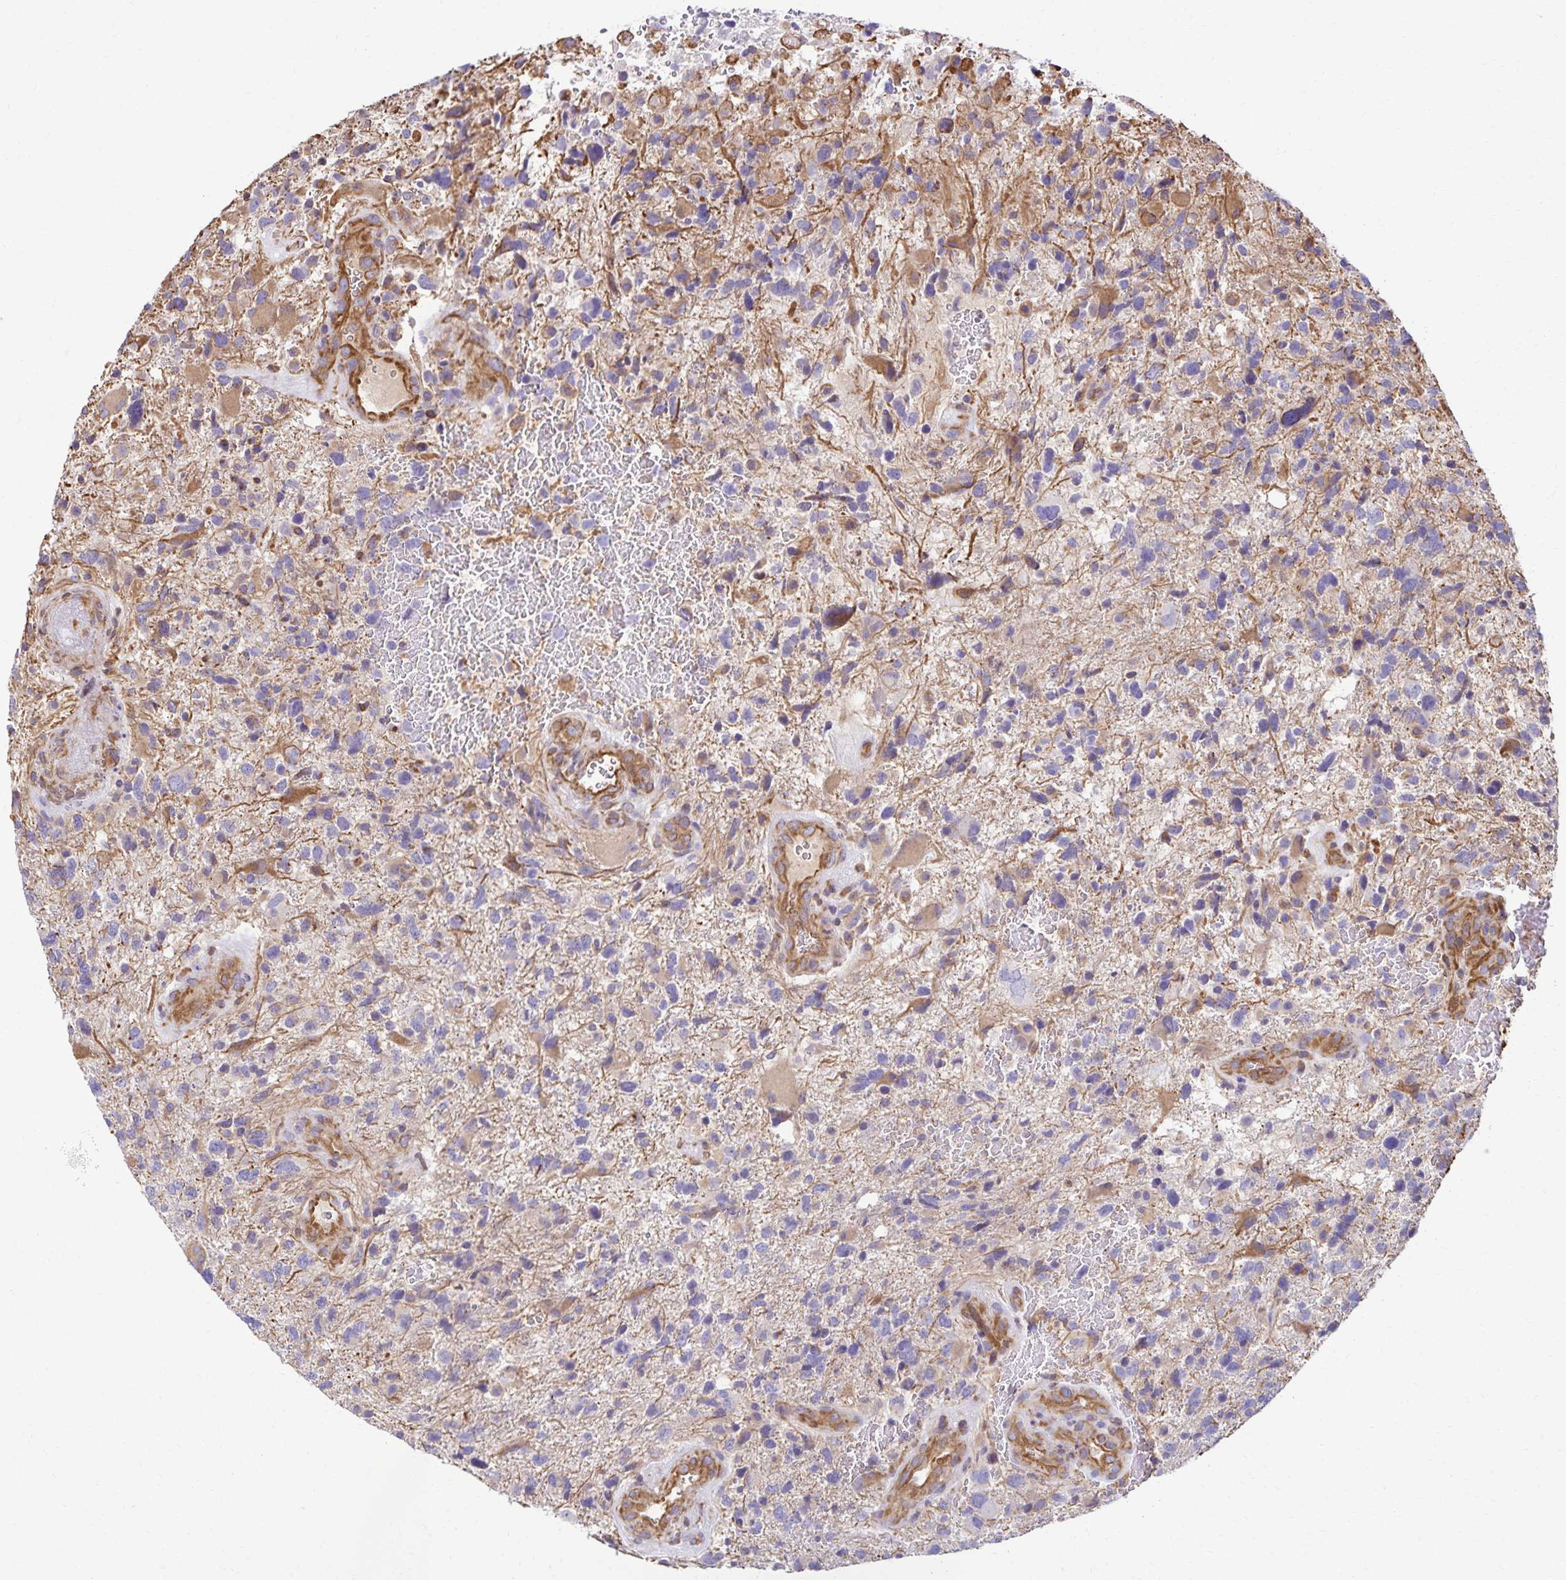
{"staining": {"intensity": "moderate", "quantity": "<25%", "location": "cytoplasmic/membranous"}, "tissue": "glioma", "cell_type": "Tumor cells", "image_type": "cancer", "snomed": [{"axis": "morphology", "description": "Glioma, malignant, High grade"}, {"axis": "topography", "description": "Brain"}], "caption": "Protein expression analysis of human high-grade glioma (malignant) reveals moderate cytoplasmic/membranous staining in approximately <25% of tumor cells.", "gene": "TRPV6", "patient": {"sex": "female", "age": 71}}